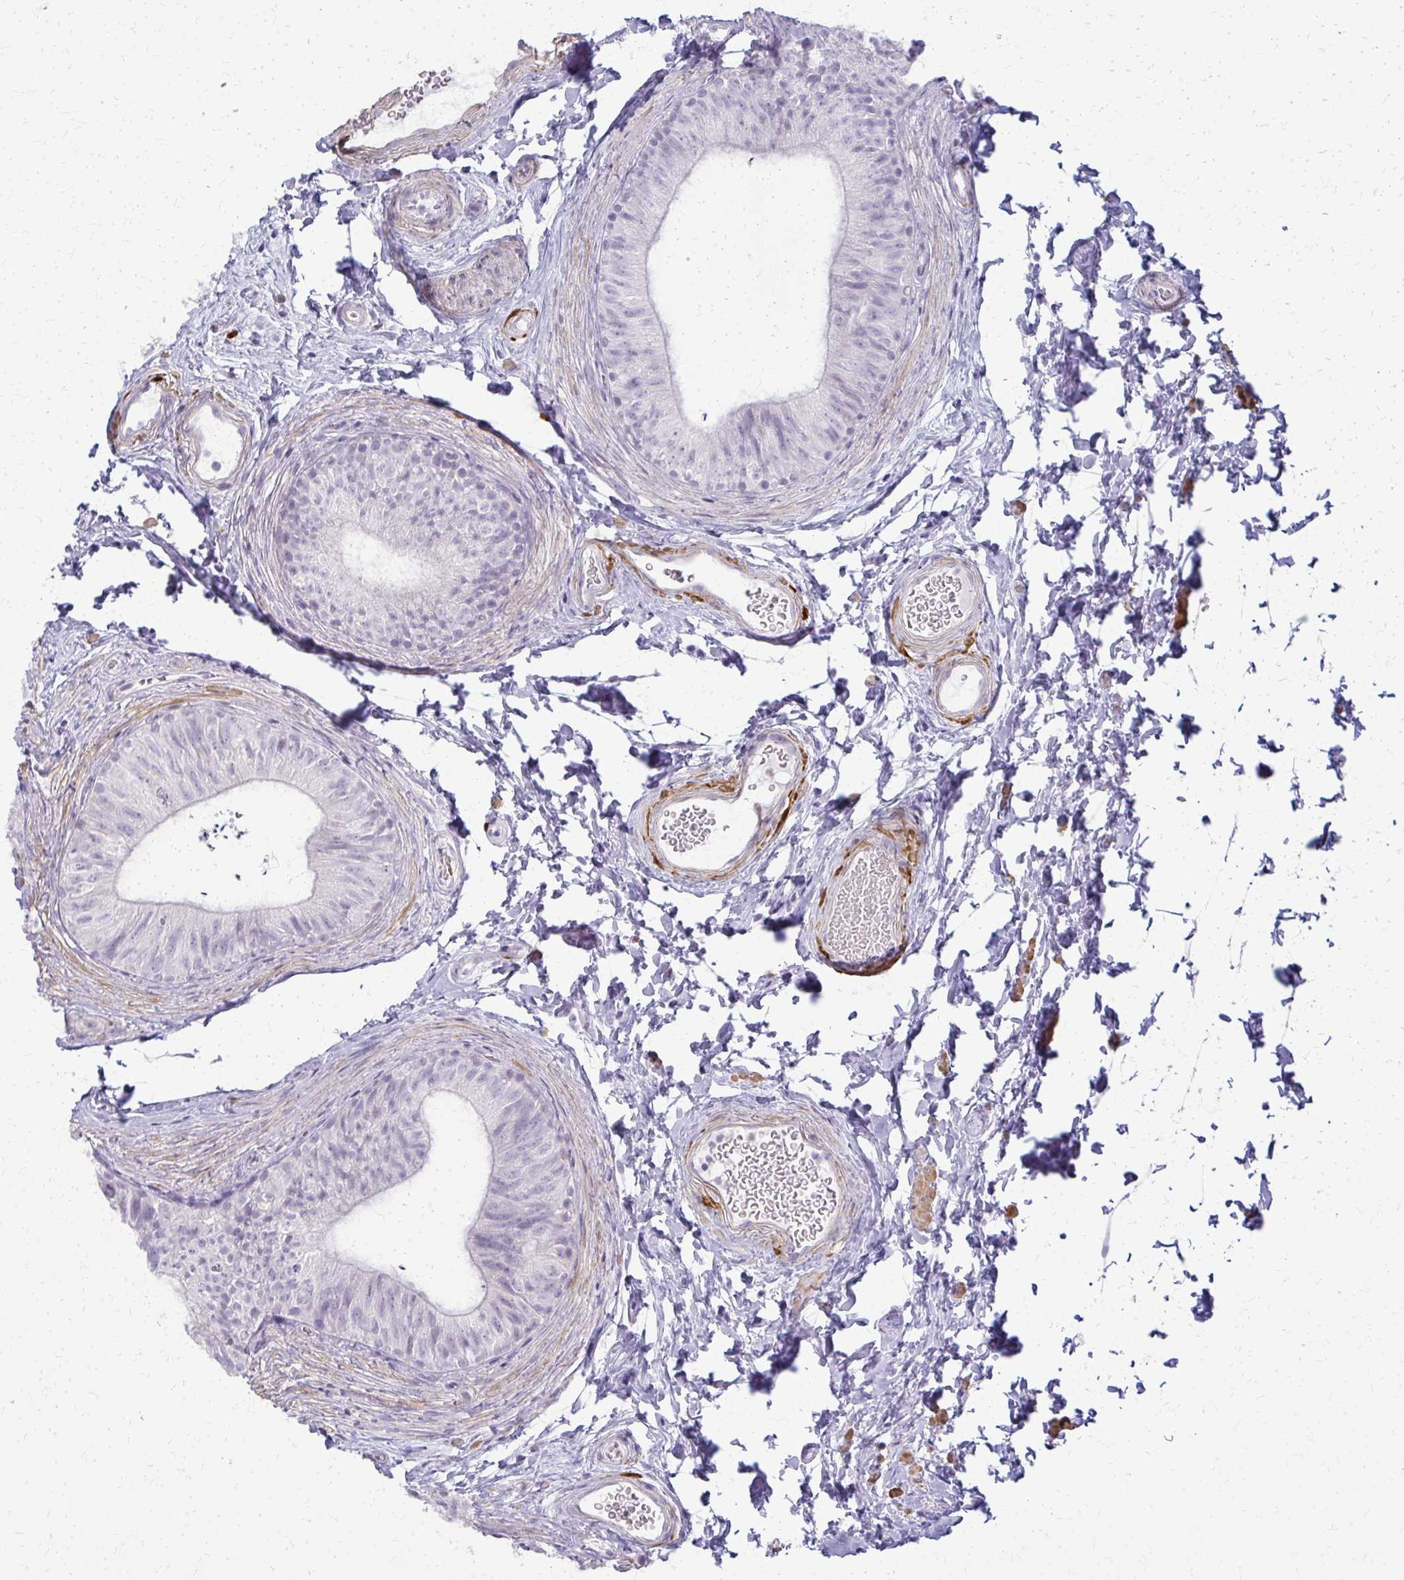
{"staining": {"intensity": "negative", "quantity": "none", "location": "none"}, "tissue": "epididymis", "cell_type": "Glandular cells", "image_type": "normal", "snomed": [{"axis": "morphology", "description": "Normal tissue, NOS"}, {"axis": "topography", "description": "Epididymis, spermatic cord, NOS"}, {"axis": "topography", "description": "Epididymis"}, {"axis": "topography", "description": "Peripheral nerve tissue"}], "caption": "Glandular cells show no significant protein expression in normal epididymis.", "gene": "CA3", "patient": {"sex": "male", "age": 29}}